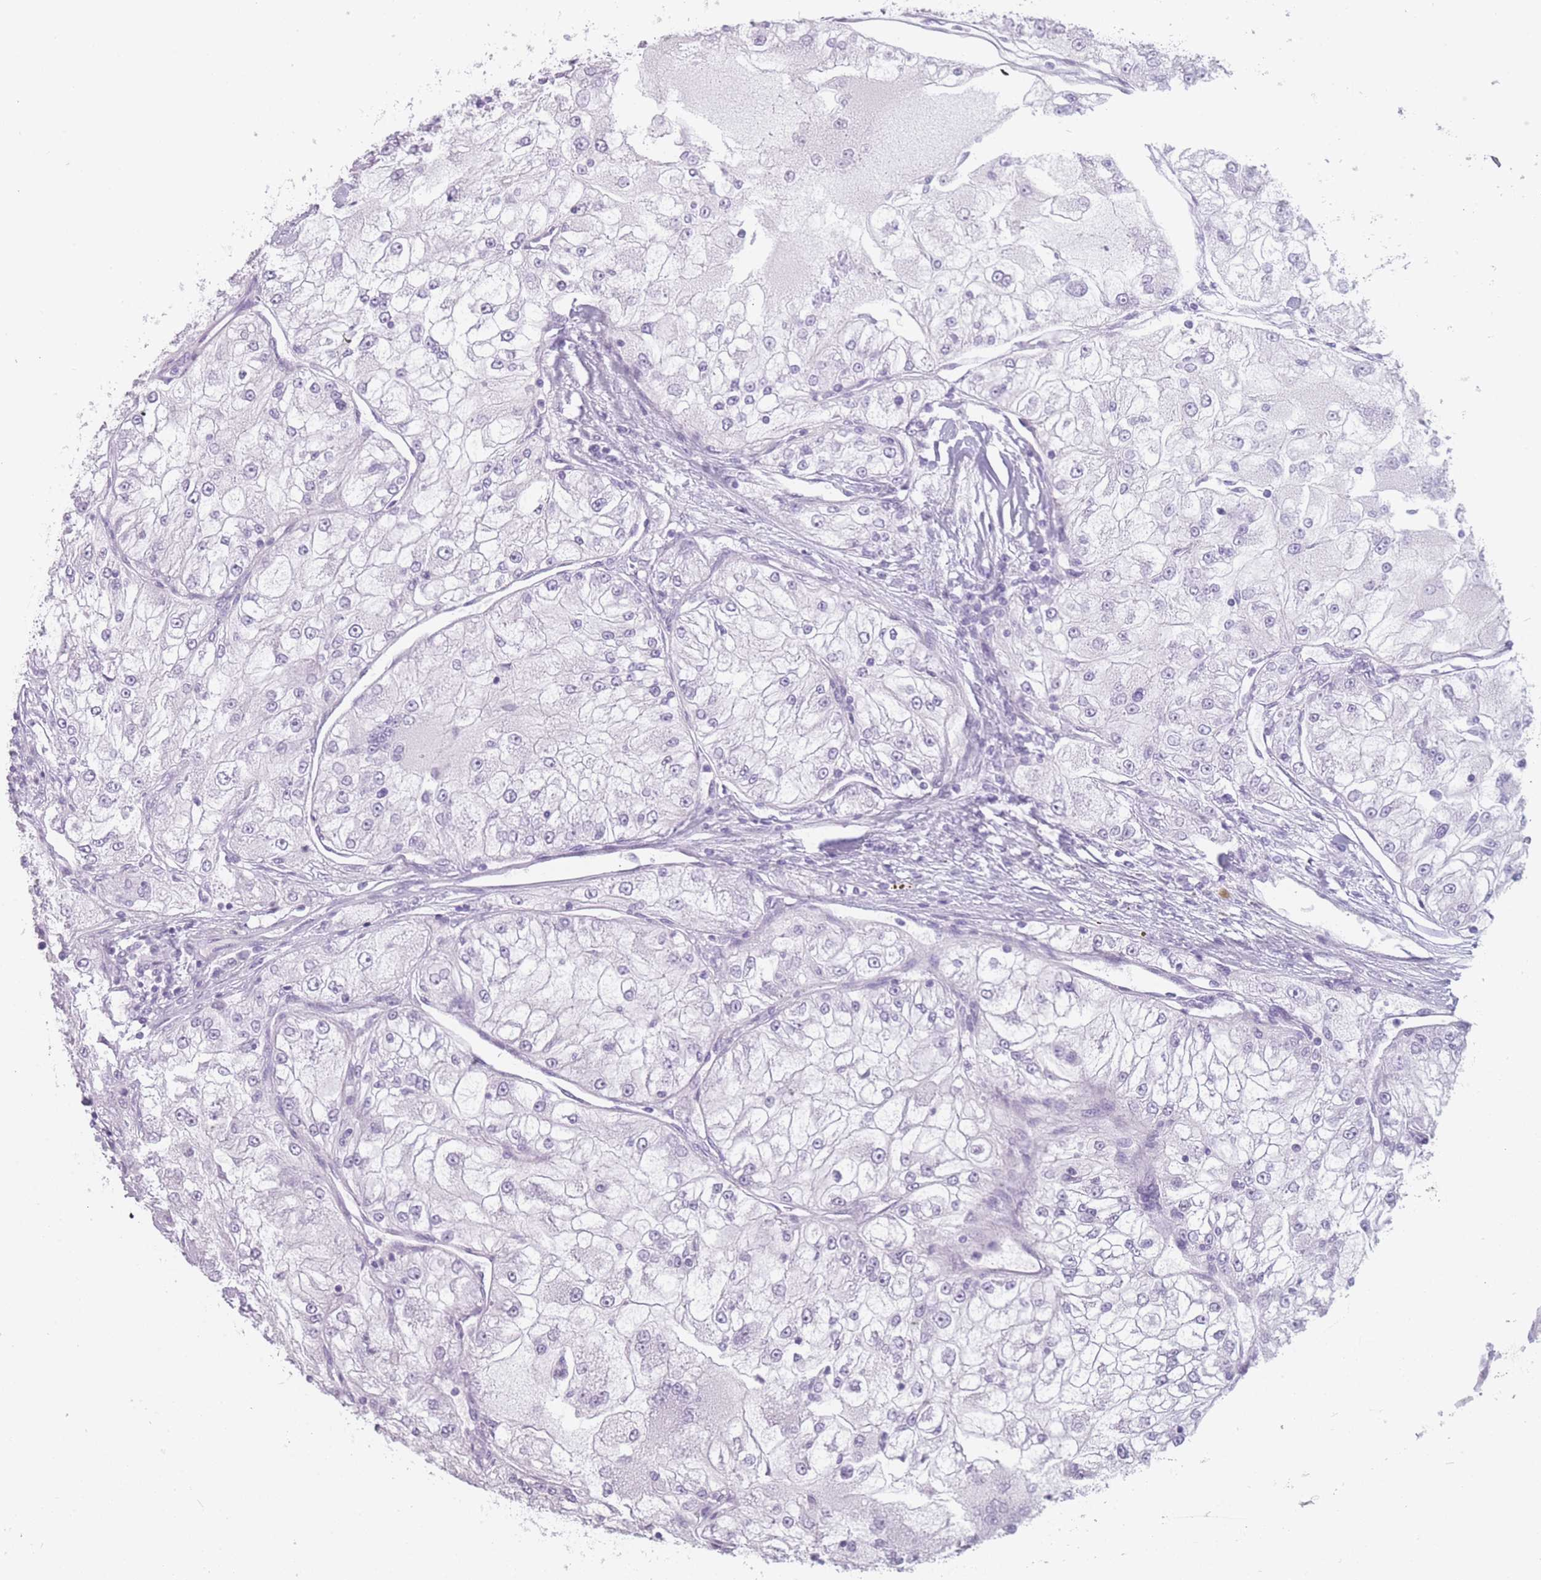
{"staining": {"intensity": "negative", "quantity": "none", "location": "none"}, "tissue": "renal cancer", "cell_type": "Tumor cells", "image_type": "cancer", "snomed": [{"axis": "morphology", "description": "Adenocarcinoma, NOS"}, {"axis": "topography", "description": "Kidney"}], "caption": "The image reveals no staining of tumor cells in renal cancer (adenocarcinoma). (DAB immunohistochemistry (IHC), high magnification).", "gene": "PPFIA3", "patient": {"sex": "female", "age": 72}}